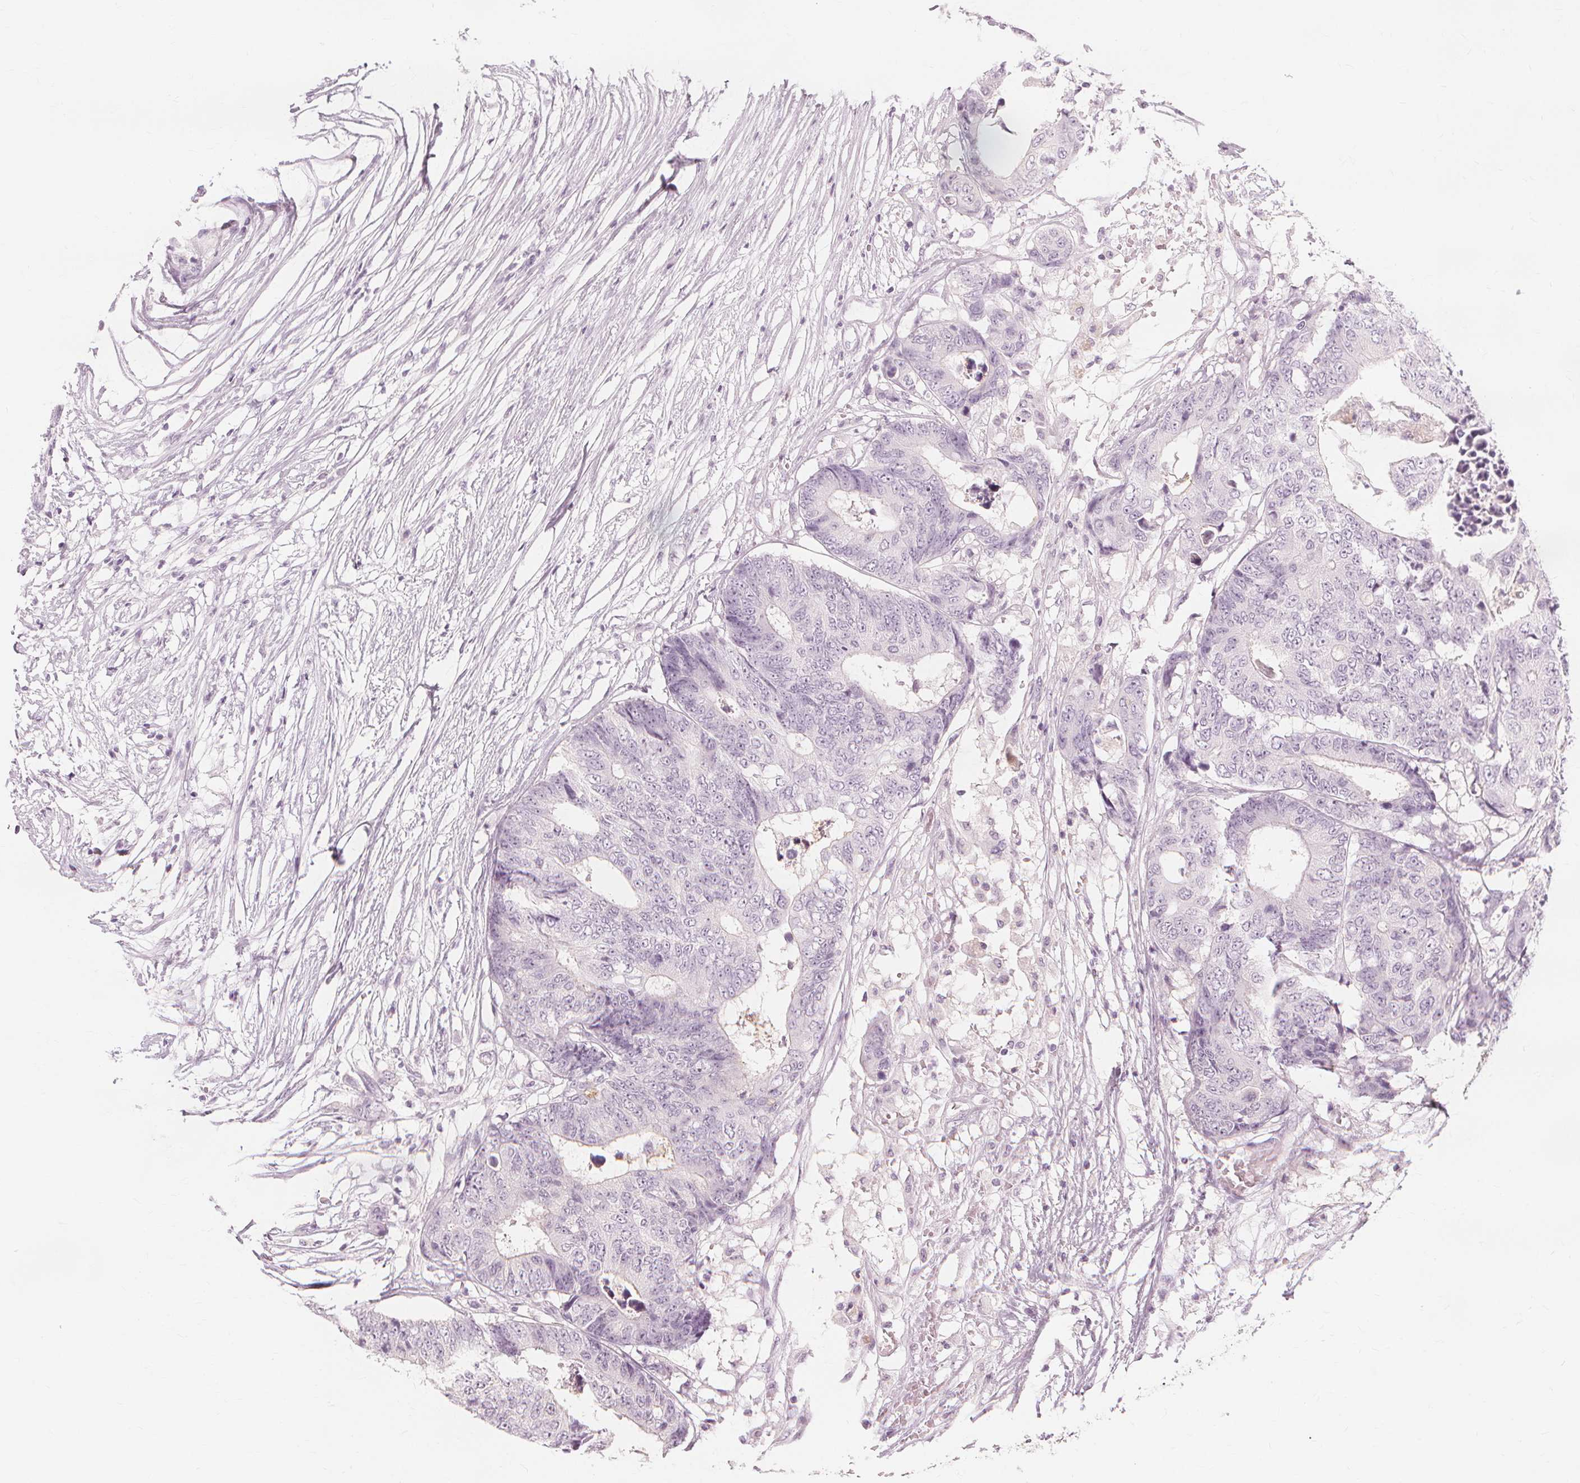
{"staining": {"intensity": "negative", "quantity": "none", "location": "none"}, "tissue": "colorectal cancer", "cell_type": "Tumor cells", "image_type": "cancer", "snomed": [{"axis": "morphology", "description": "Adenocarcinoma, NOS"}, {"axis": "topography", "description": "Colon"}], "caption": "High power microscopy histopathology image of an immunohistochemistry (IHC) histopathology image of adenocarcinoma (colorectal), revealing no significant expression in tumor cells.", "gene": "MUC12", "patient": {"sex": "female", "age": 48}}